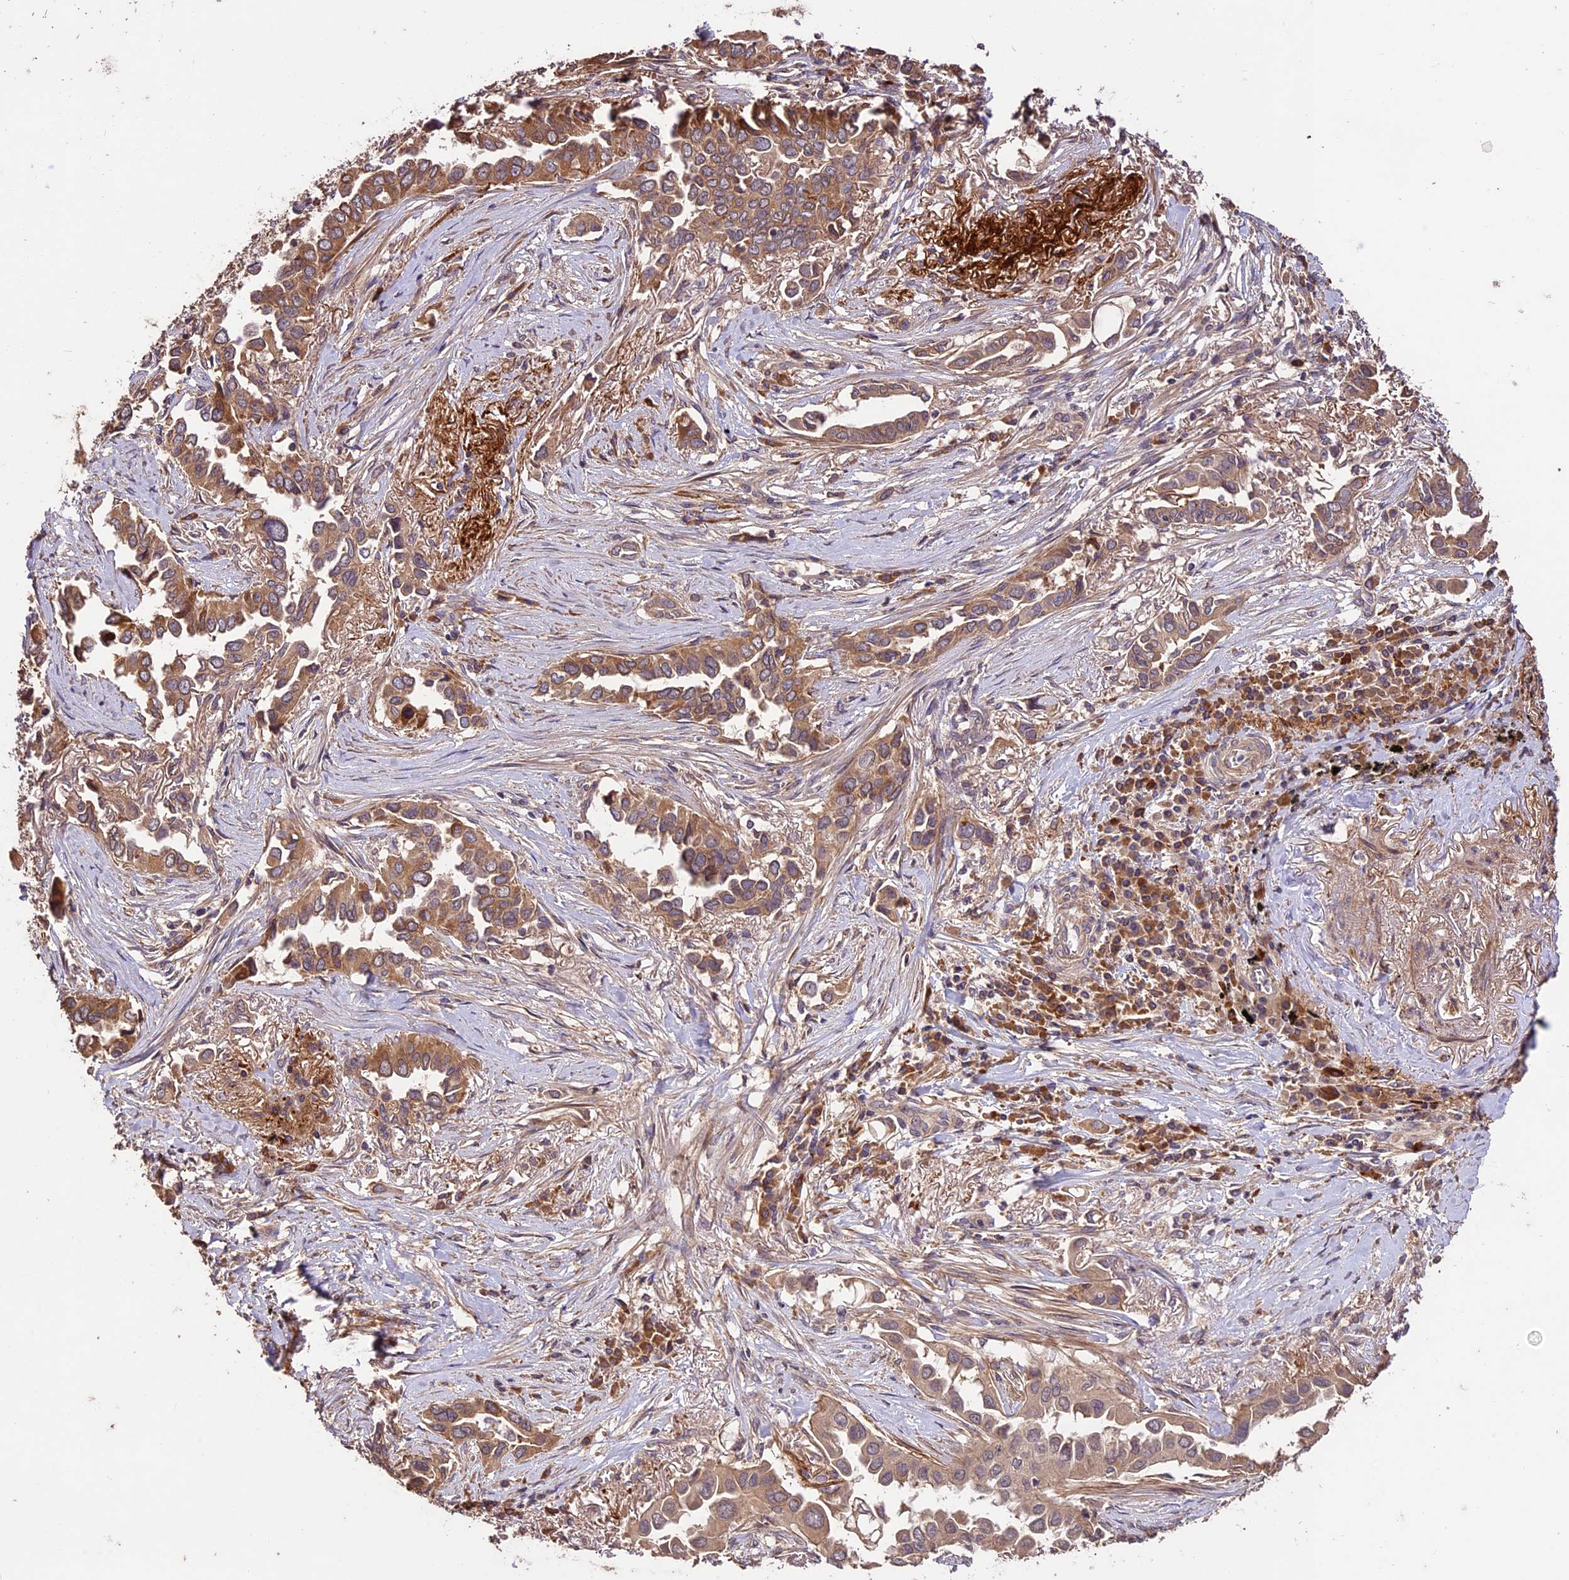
{"staining": {"intensity": "moderate", "quantity": ">75%", "location": "cytoplasmic/membranous"}, "tissue": "lung cancer", "cell_type": "Tumor cells", "image_type": "cancer", "snomed": [{"axis": "morphology", "description": "Adenocarcinoma, NOS"}, {"axis": "topography", "description": "Lung"}], "caption": "A high-resolution photomicrograph shows immunohistochemistry (IHC) staining of lung adenocarcinoma, which displays moderate cytoplasmic/membranous expression in approximately >75% of tumor cells. The protein of interest is stained brown, and the nuclei are stained in blue (DAB (3,3'-diaminobenzidine) IHC with brightfield microscopy, high magnification).", "gene": "CRLF1", "patient": {"sex": "female", "age": 76}}